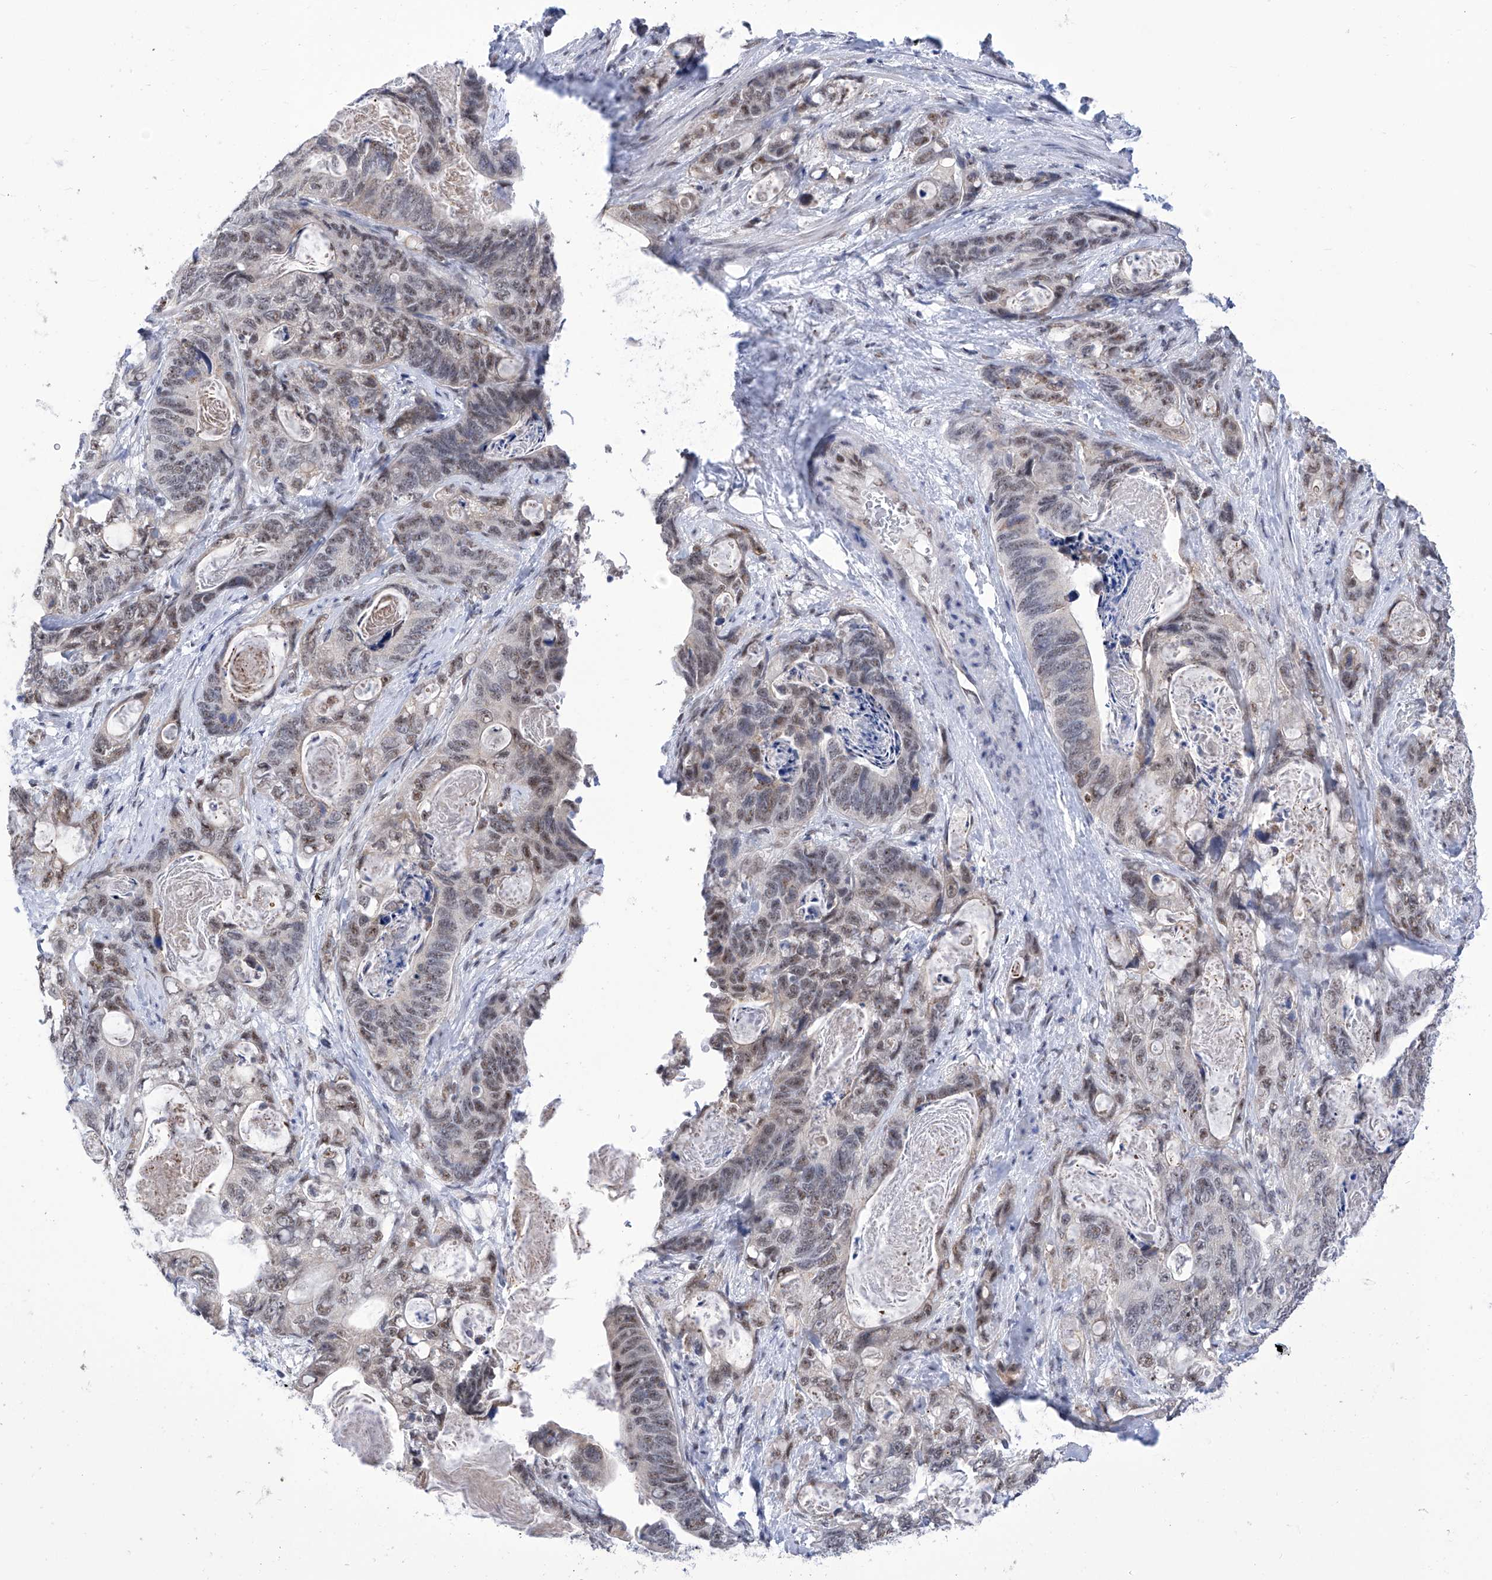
{"staining": {"intensity": "weak", "quantity": "25%-75%", "location": "nuclear"}, "tissue": "stomach cancer", "cell_type": "Tumor cells", "image_type": "cancer", "snomed": [{"axis": "morphology", "description": "Normal tissue, NOS"}, {"axis": "morphology", "description": "Adenocarcinoma, NOS"}, {"axis": "topography", "description": "Stomach"}], "caption": "Protein staining by immunohistochemistry (IHC) reveals weak nuclear positivity in about 25%-75% of tumor cells in stomach cancer (adenocarcinoma).", "gene": "SART1", "patient": {"sex": "female", "age": 89}}